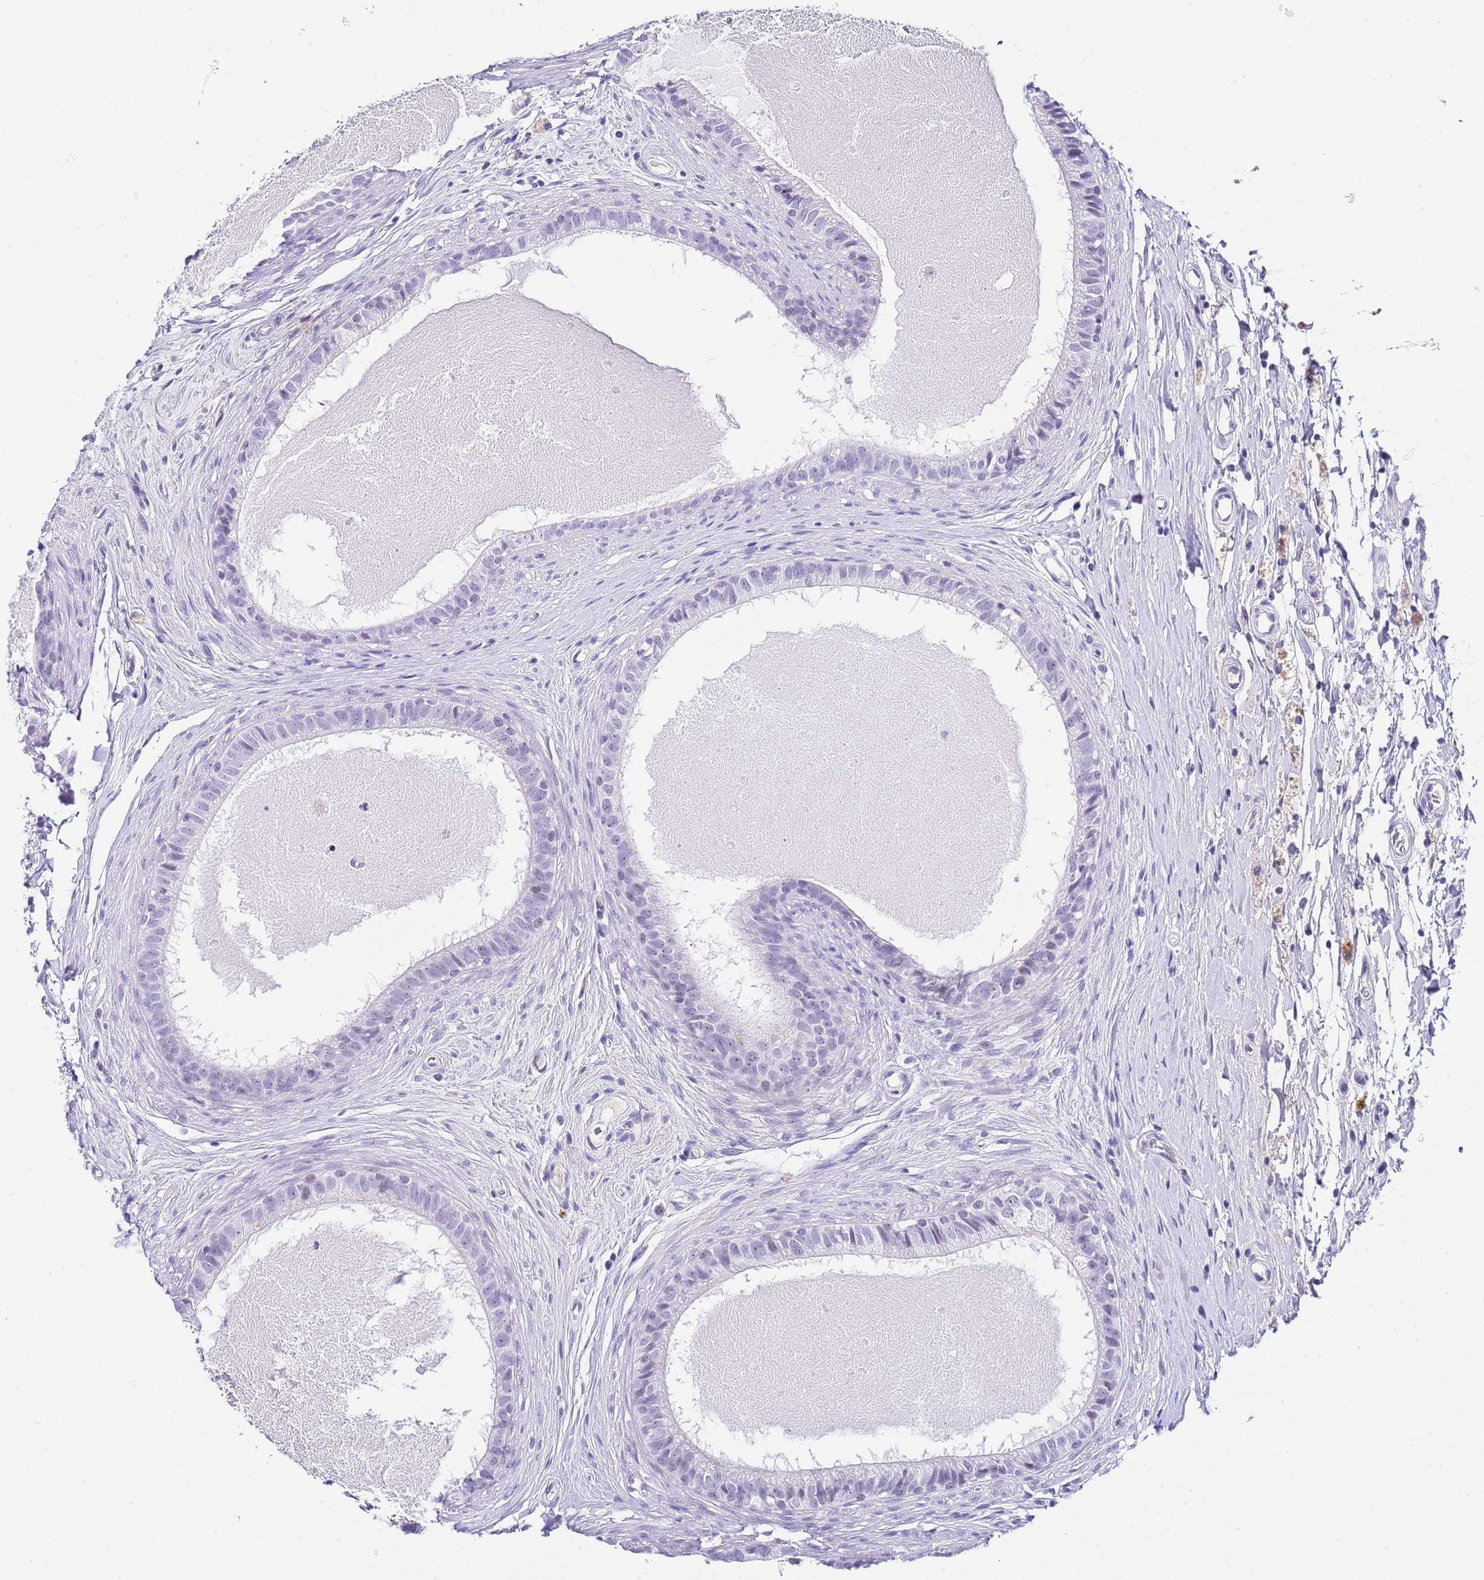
{"staining": {"intensity": "negative", "quantity": "none", "location": "none"}, "tissue": "epididymis", "cell_type": "Glandular cells", "image_type": "normal", "snomed": [{"axis": "morphology", "description": "Normal tissue, NOS"}, {"axis": "topography", "description": "Epididymis"}], "caption": "Immunohistochemistry (IHC) micrograph of benign human epididymis stained for a protein (brown), which reveals no positivity in glandular cells.", "gene": "NOP56", "patient": {"sex": "male", "age": 80}}